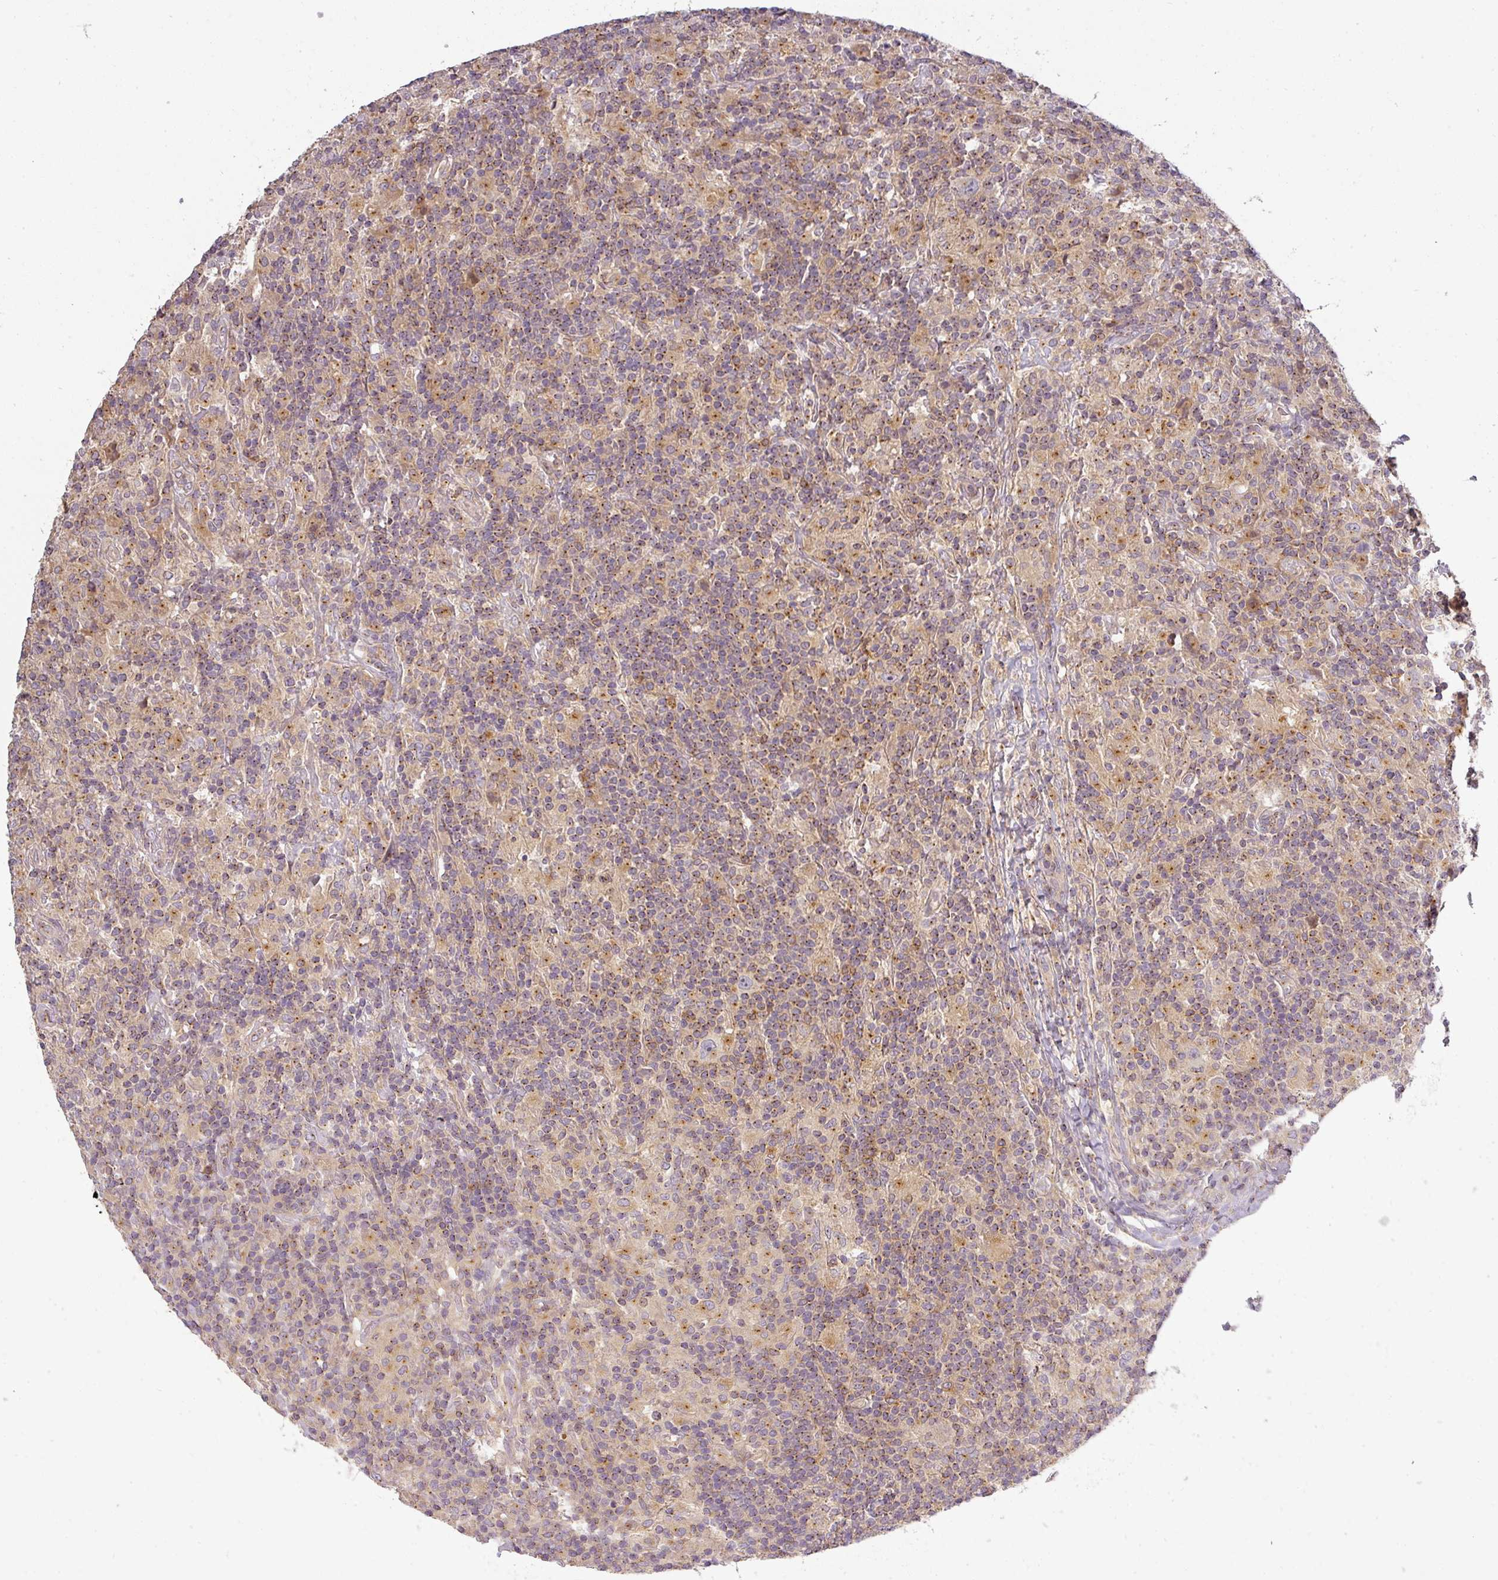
{"staining": {"intensity": "negative", "quantity": "none", "location": "none"}, "tissue": "lymphoma", "cell_type": "Tumor cells", "image_type": "cancer", "snomed": [{"axis": "morphology", "description": "Hodgkin's disease, NOS"}, {"axis": "topography", "description": "Lymph node"}], "caption": "An image of human lymphoma is negative for staining in tumor cells.", "gene": "NIN", "patient": {"sex": "male", "age": 70}}